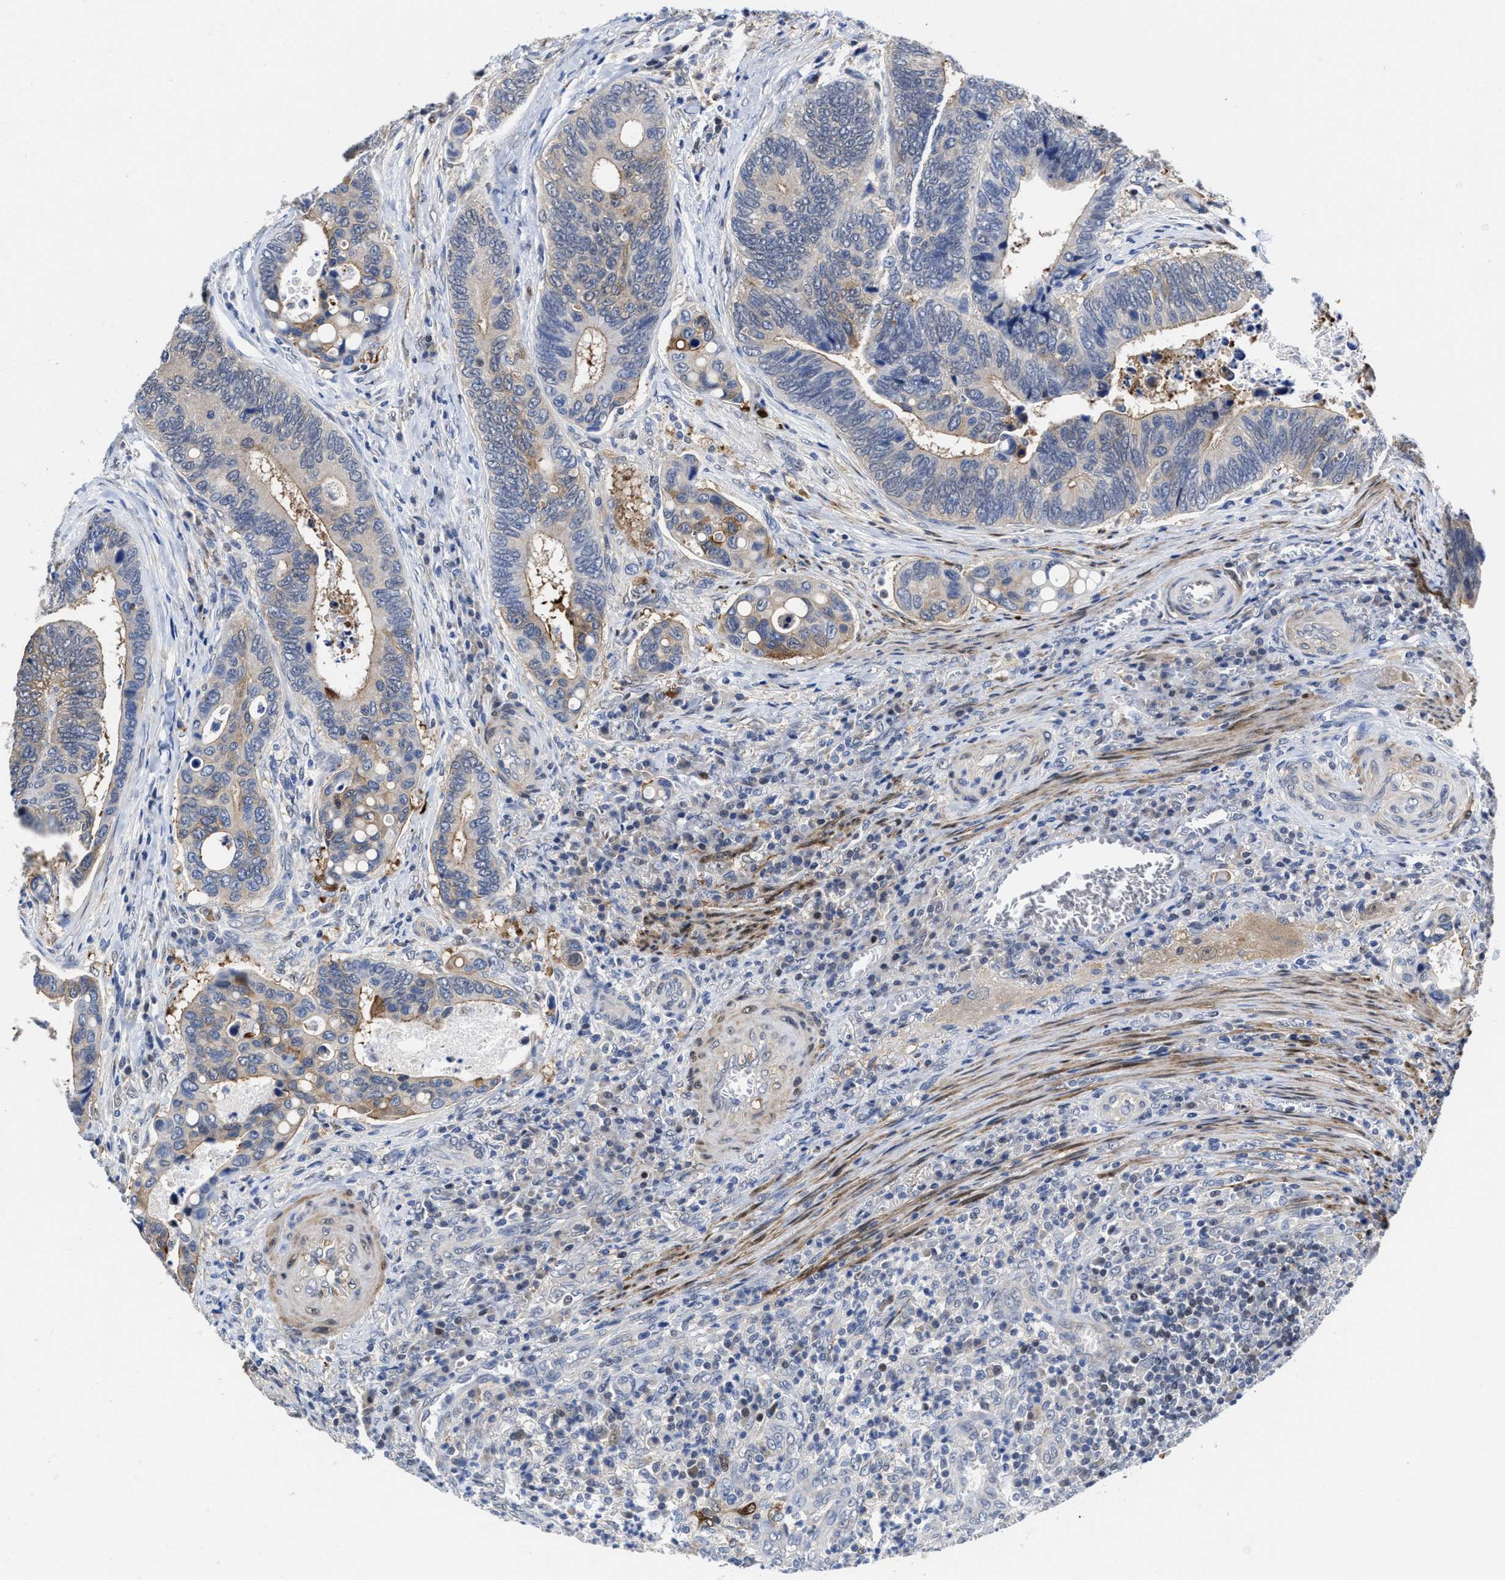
{"staining": {"intensity": "moderate", "quantity": "<25%", "location": "cytoplasmic/membranous"}, "tissue": "colorectal cancer", "cell_type": "Tumor cells", "image_type": "cancer", "snomed": [{"axis": "morphology", "description": "Inflammation, NOS"}, {"axis": "morphology", "description": "Adenocarcinoma, NOS"}, {"axis": "topography", "description": "Colon"}], "caption": "Immunohistochemistry (IHC) of colorectal adenocarcinoma demonstrates low levels of moderate cytoplasmic/membranous expression in about <25% of tumor cells. The staining is performed using DAB (3,3'-diaminobenzidine) brown chromogen to label protein expression. The nuclei are counter-stained blue using hematoxylin.", "gene": "KIF12", "patient": {"sex": "male", "age": 72}}